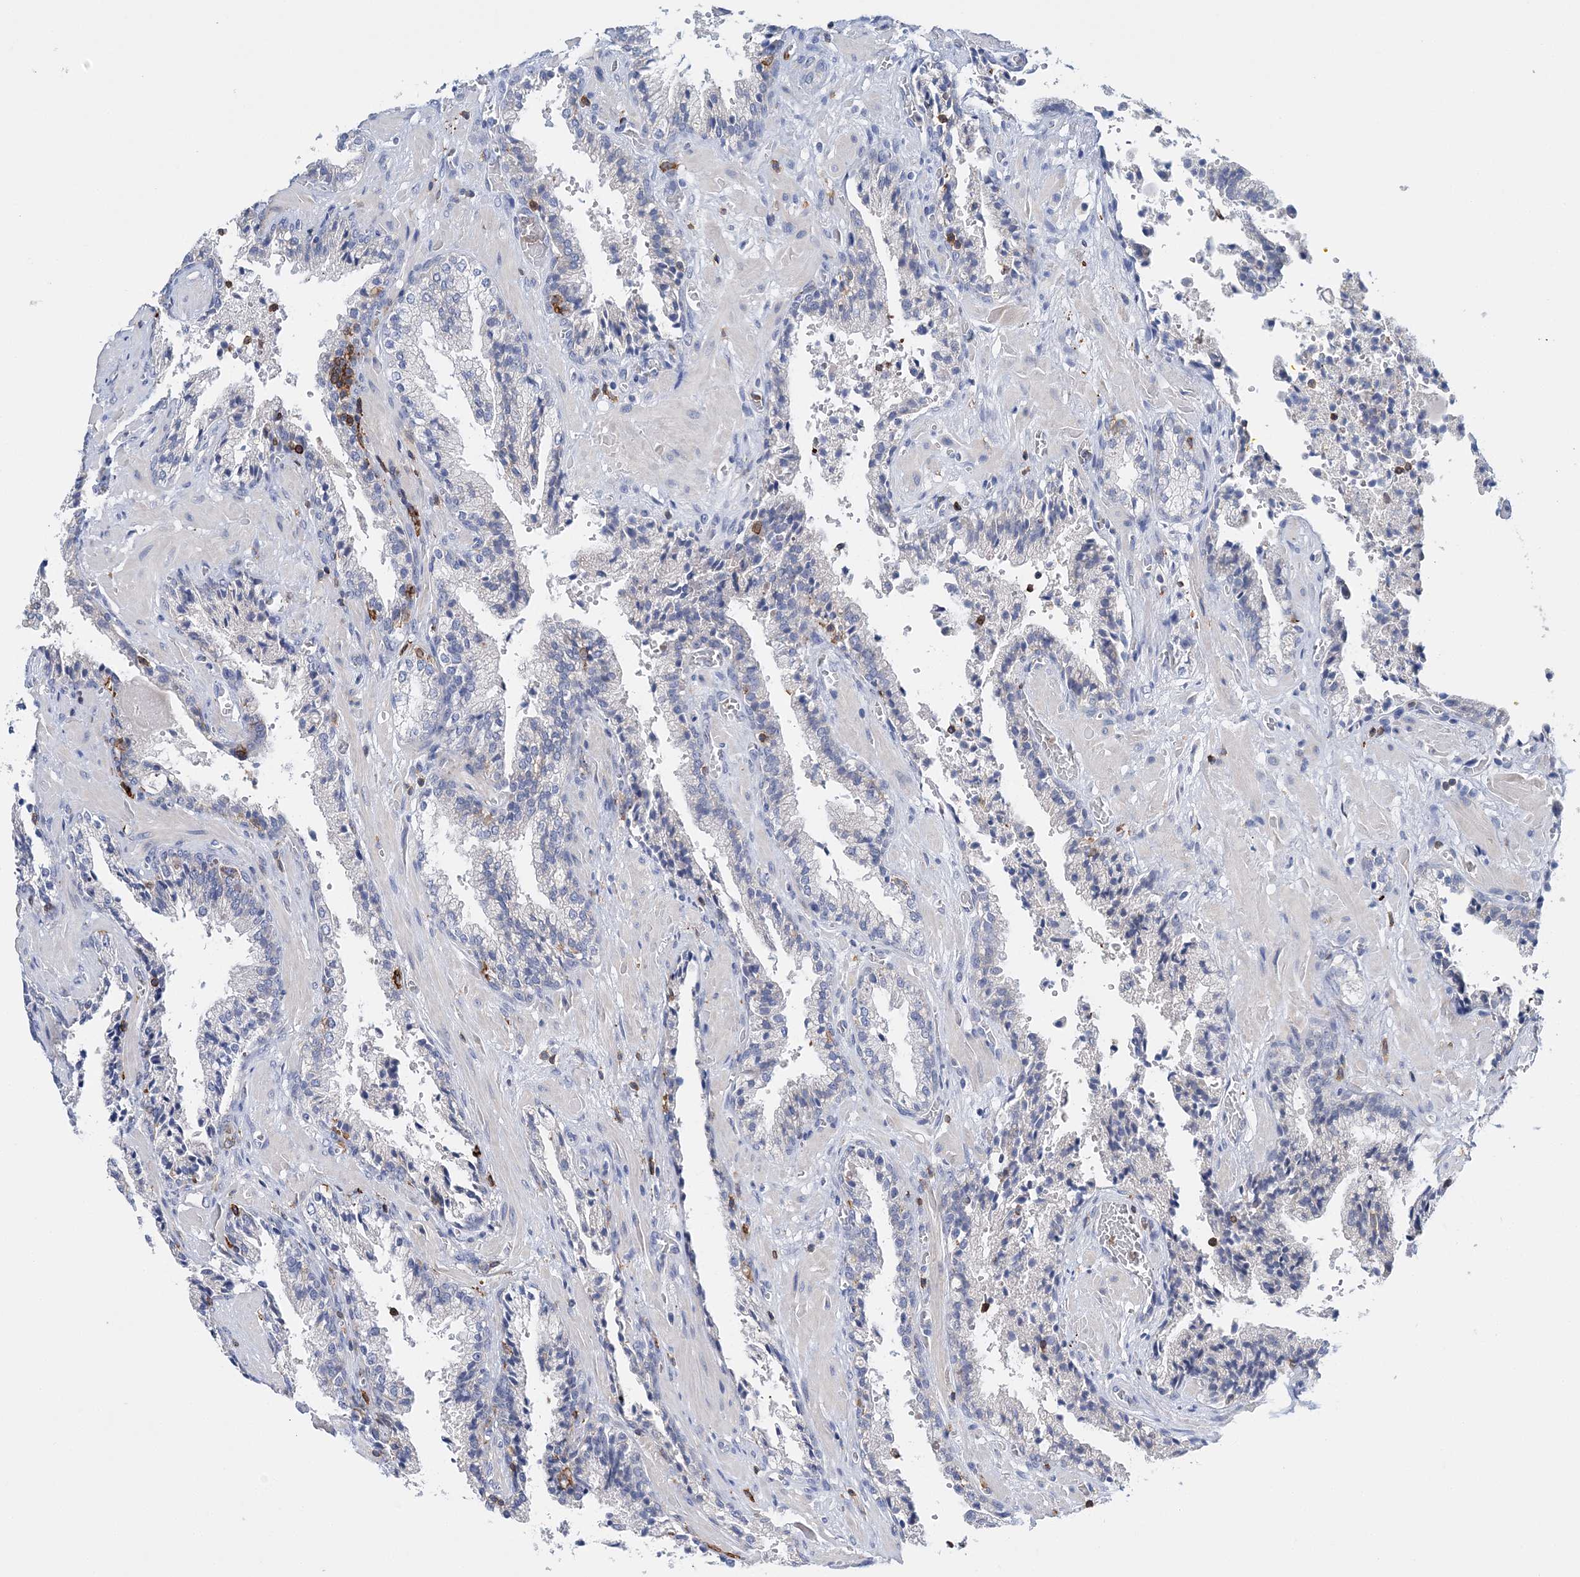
{"staining": {"intensity": "negative", "quantity": "none", "location": "none"}, "tissue": "prostate cancer", "cell_type": "Tumor cells", "image_type": "cancer", "snomed": [{"axis": "morphology", "description": "Adenocarcinoma, High grade"}, {"axis": "topography", "description": "Prostate"}], "caption": "Immunohistochemical staining of high-grade adenocarcinoma (prostate) reveals no significant positivity in tumor cells.", "gene": "PRMT9", "patient": {"sex": "male", "age": 58}}